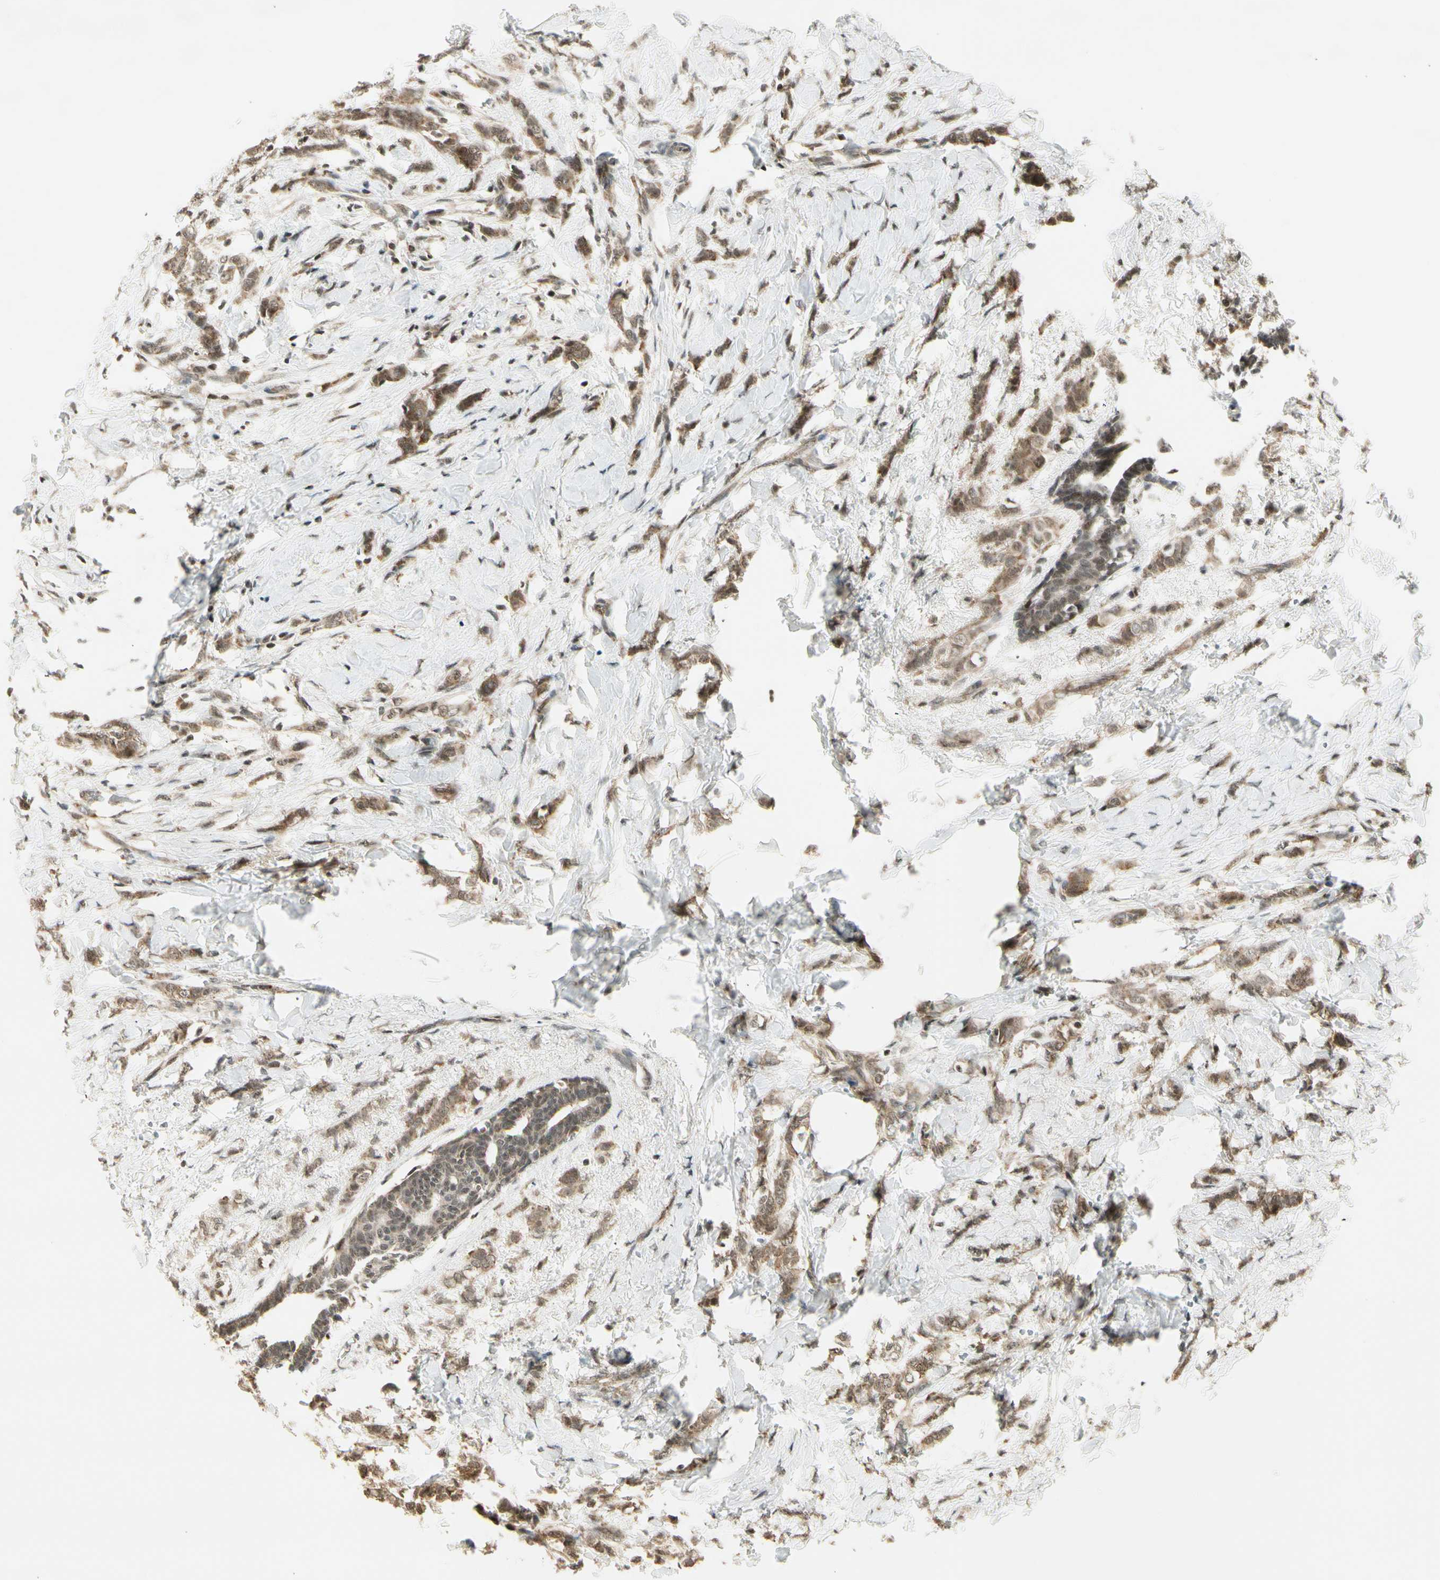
{"staining": {"intensity": "moderate", "quantity": "25%-75%", "location": "cytoplasmic/membranous"}, "tissue": "breast cancer", "cell_type": "Tumor cells", "image_type": "cancer", "snomed": [{"axis": "morphology", "description": "Lobular carcinoma, in situ"}, {"axis": "morphology", "description": "Lobular carcinoma"}, {"axis": "topography", "description": "Breast"}], "caption": "This is an image of immunohistochemistry staining of breast cancer (lobular carcinoma), which shows moderate expression in the cytoplasmic/membranous of tumor cells.", "gene": "SMN2", "patient": {"sex": "female", "age": 41}}